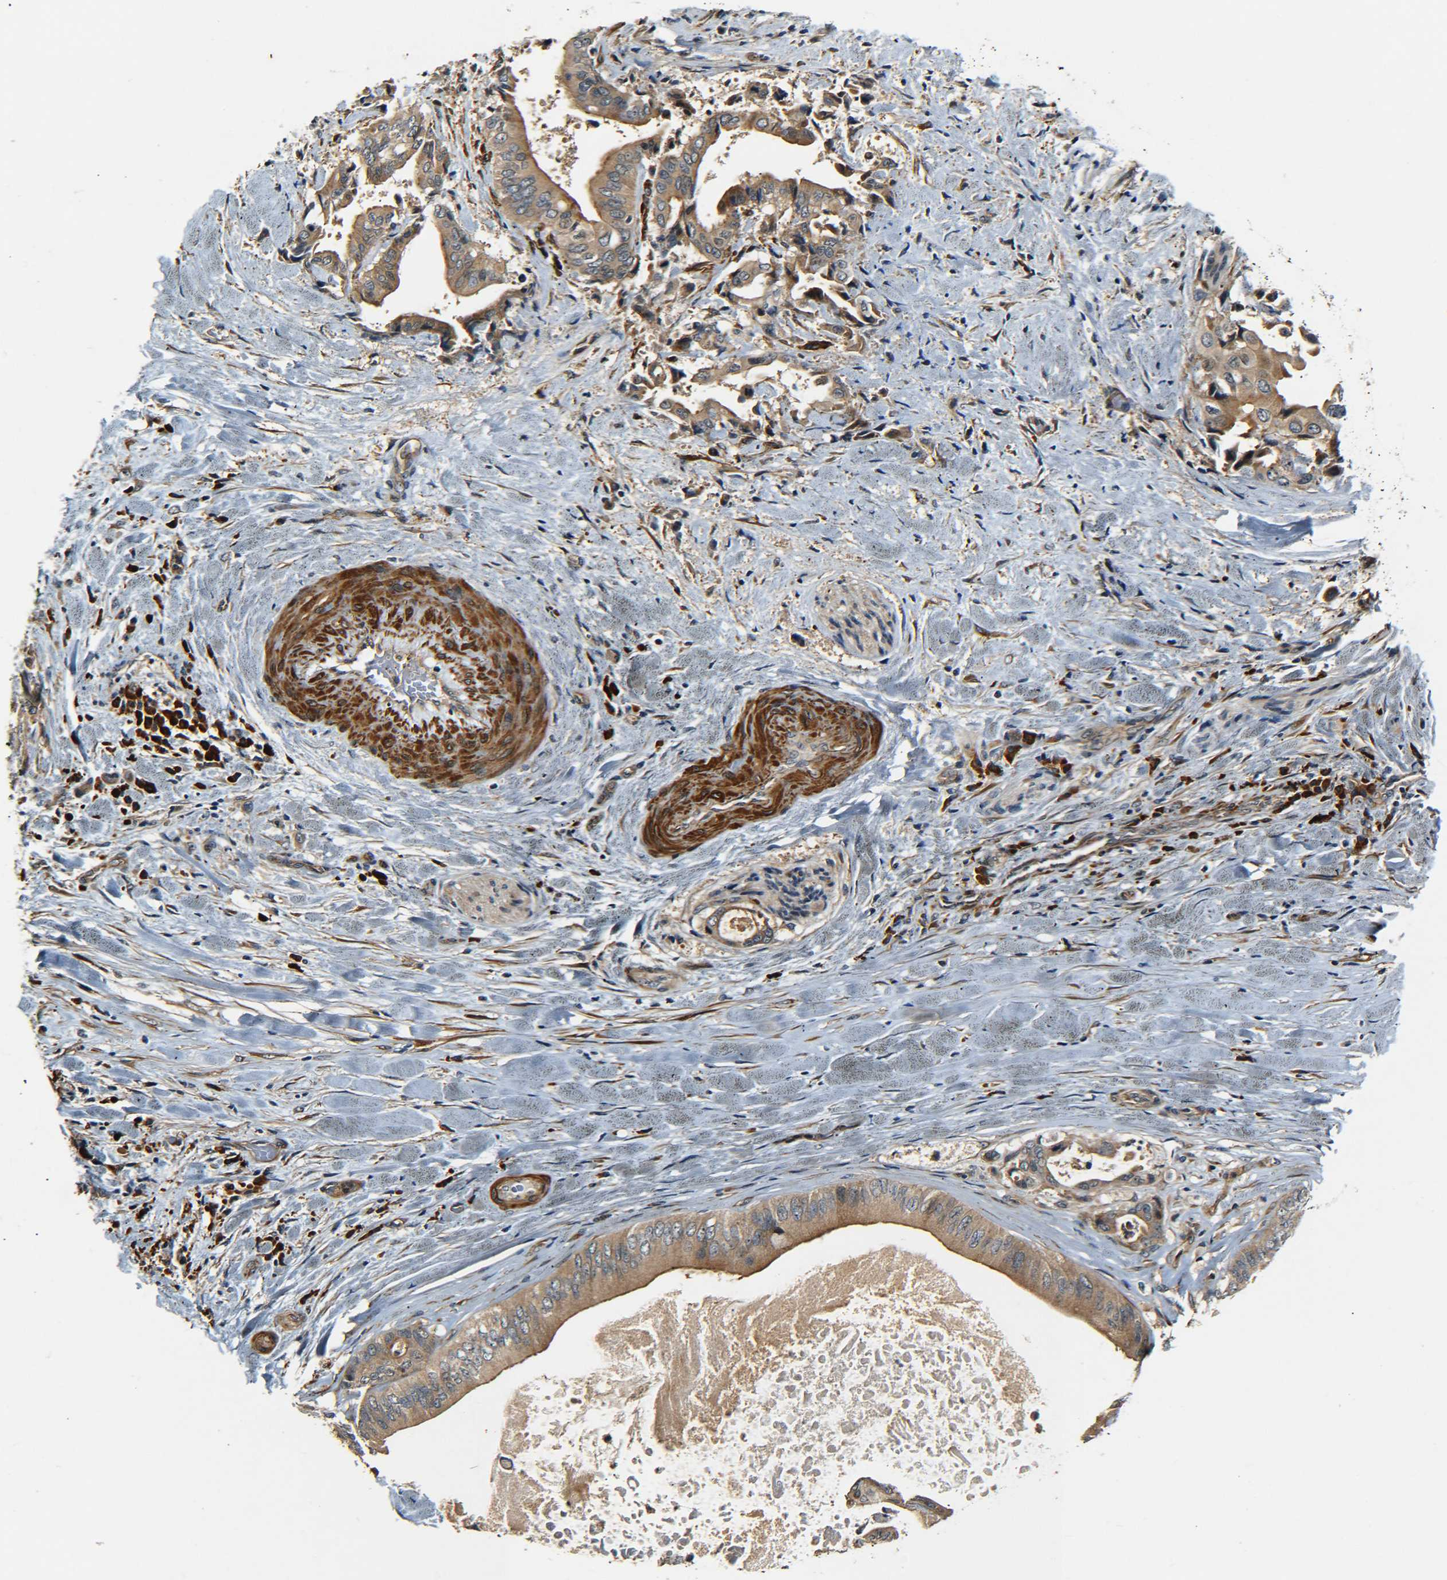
{"staining": {"intensity": "moderate", "quantity": ">75%", "location": "cytoplasmic/membranous"}, "tissue": "liver cancer", "cell_type": "Tumor cells", "image_type": "cancer", "snomed": [{"axis": "morphology", "description": "Cholangiocarcinoma"}, {"axis": "topography", "description": "Liver"}], "caption": "Brown immunohistochemical staining in human liver cholangiocarcinoma reveals moderate cytoplasmic/membranous expression in approximately >75% of tumor cells.", "gene": "MEIS1", "patient": {"sex": "male", "age": 58}}